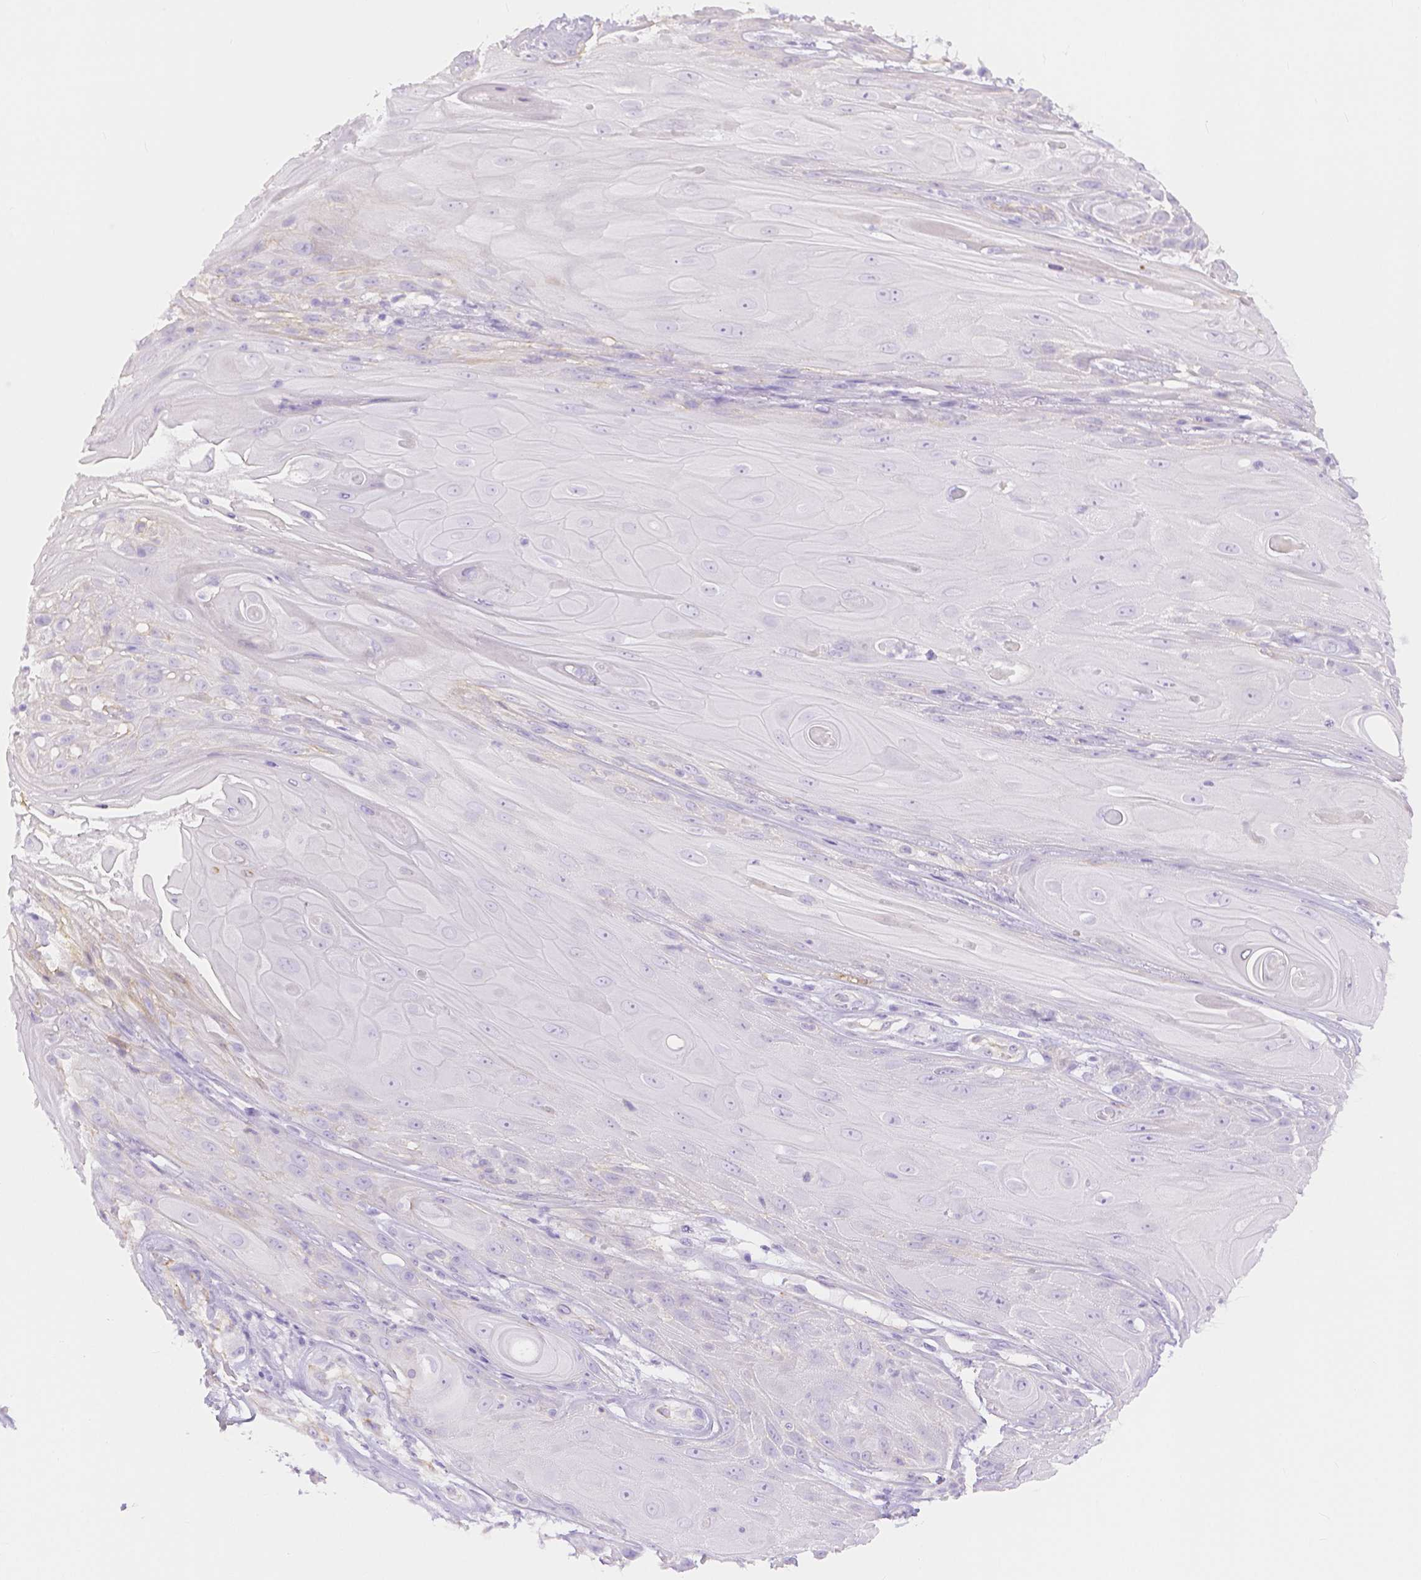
{"staining": {"intensity": "negative", "quantity": "none", "location": "none"}, "tissue": "skin cancer", "cell_type": "Tumor cells", "image_type": "cancer", "snomed": [{"axis": "morphology", "description": "Squamous cell carcinoma, NOS"}, {"axis": "topography", "description": "Skin"}], "caption": "IHC micrograph of neoplastic tissue: human skin cancer stained with DAB reveals no significant protein staining in tumor cells.", "gene": "SLC27A5", "patient": {"sex": "male", "age": 62}}